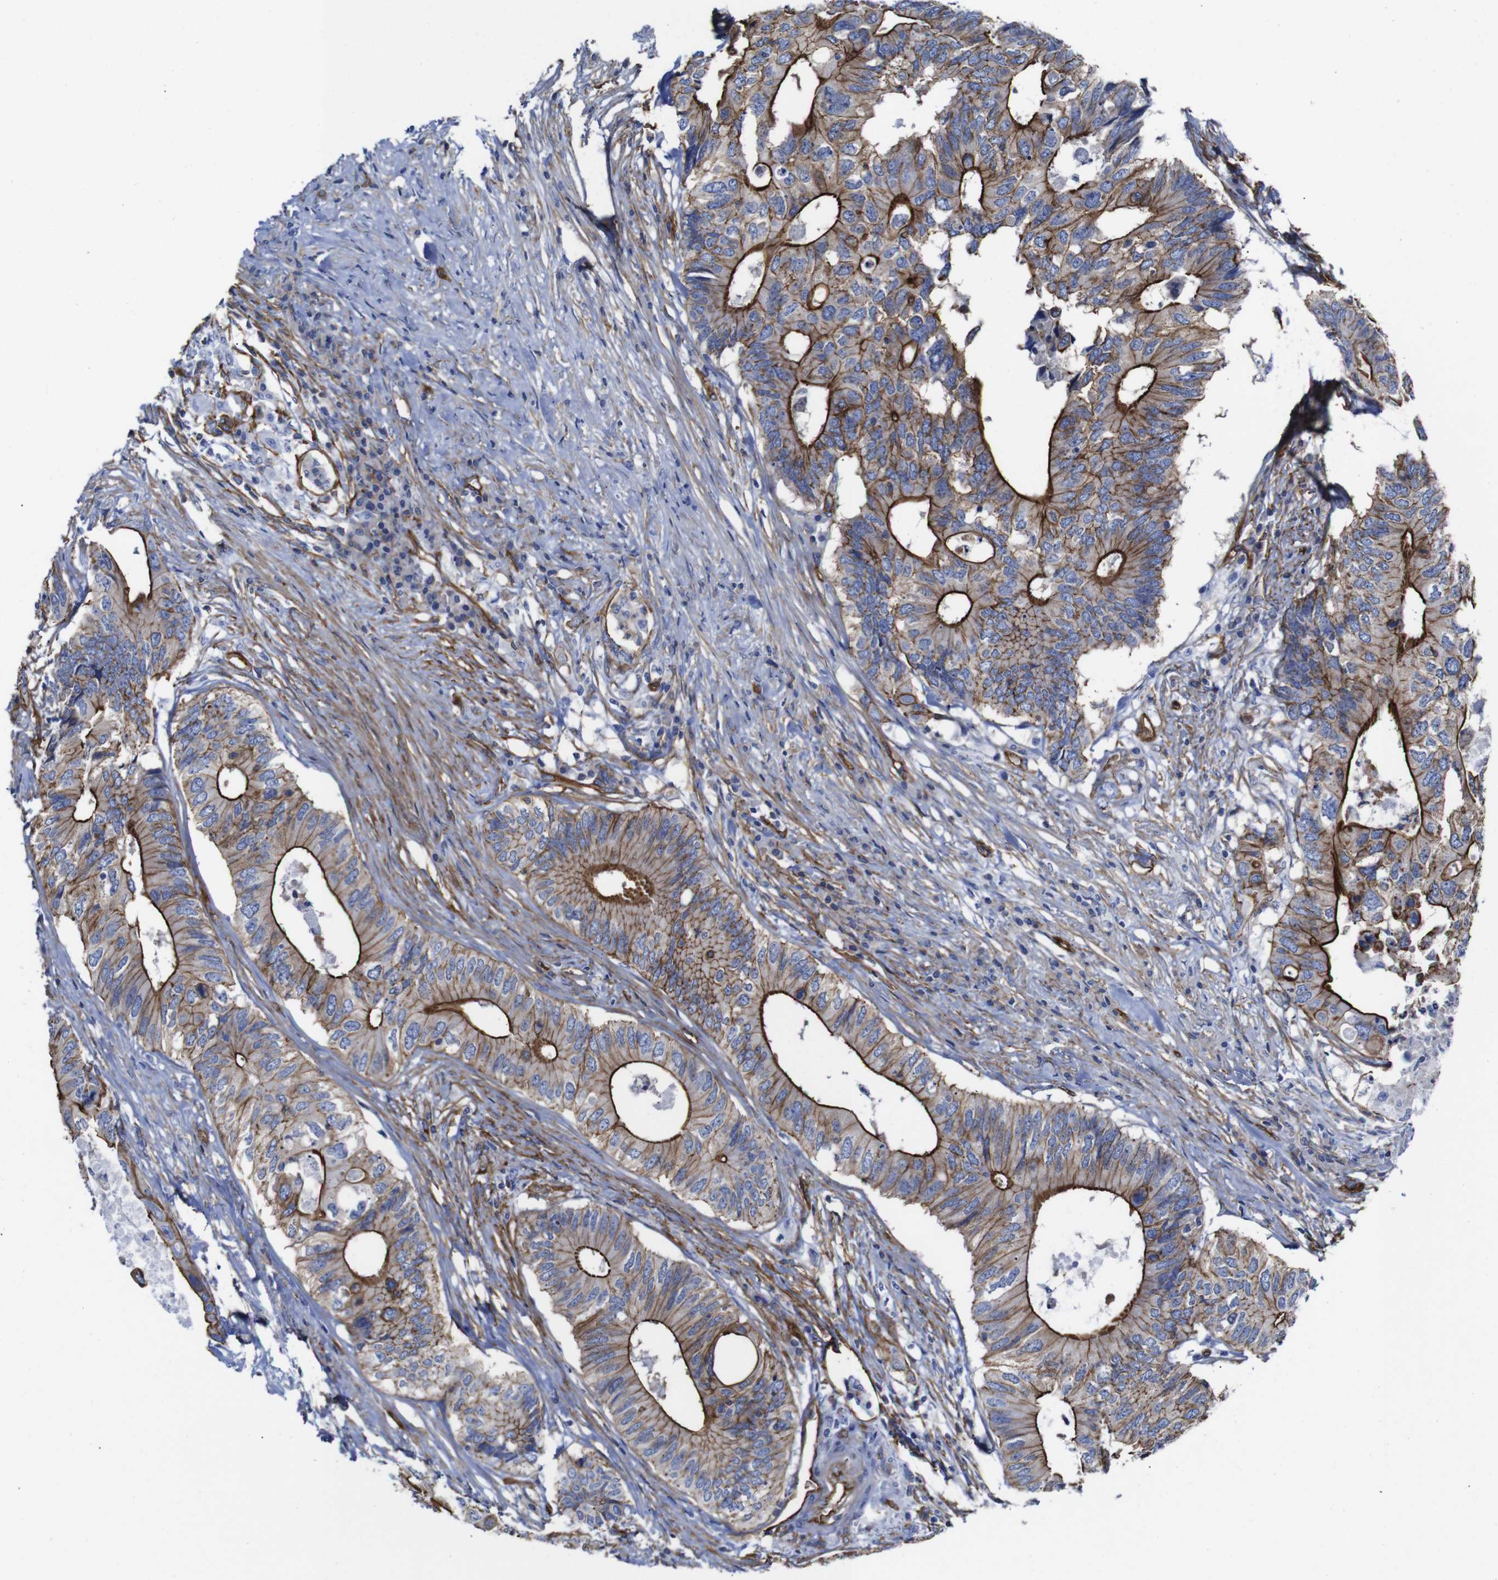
{"staining": {"intensity": "strong", "quantity": ">75%", "location": "cytoplasmic/membranous"}, "tissue": "colorectal cancer", "cell_type": "Tumor cells", "image_type": "cancer", "snomed": [{"axis": "morphology", "description": "Adenocarcinoma, NOS"}, {"axis": "topography", "description": "Colon"}], "caption": "High-magnification brightfield microscopy of colorectal cancer (adenocarcinoma) stained with DAB (brown) and counterstained with hematoxylin (blue). tumor cells exhibit strong cytoplasmic/membranous staining is identified in approximately>75% of cells. Nuclei are stained in blue.", "gene": "SPTBN1", "patient": {"sex": "male", "age": 71}}